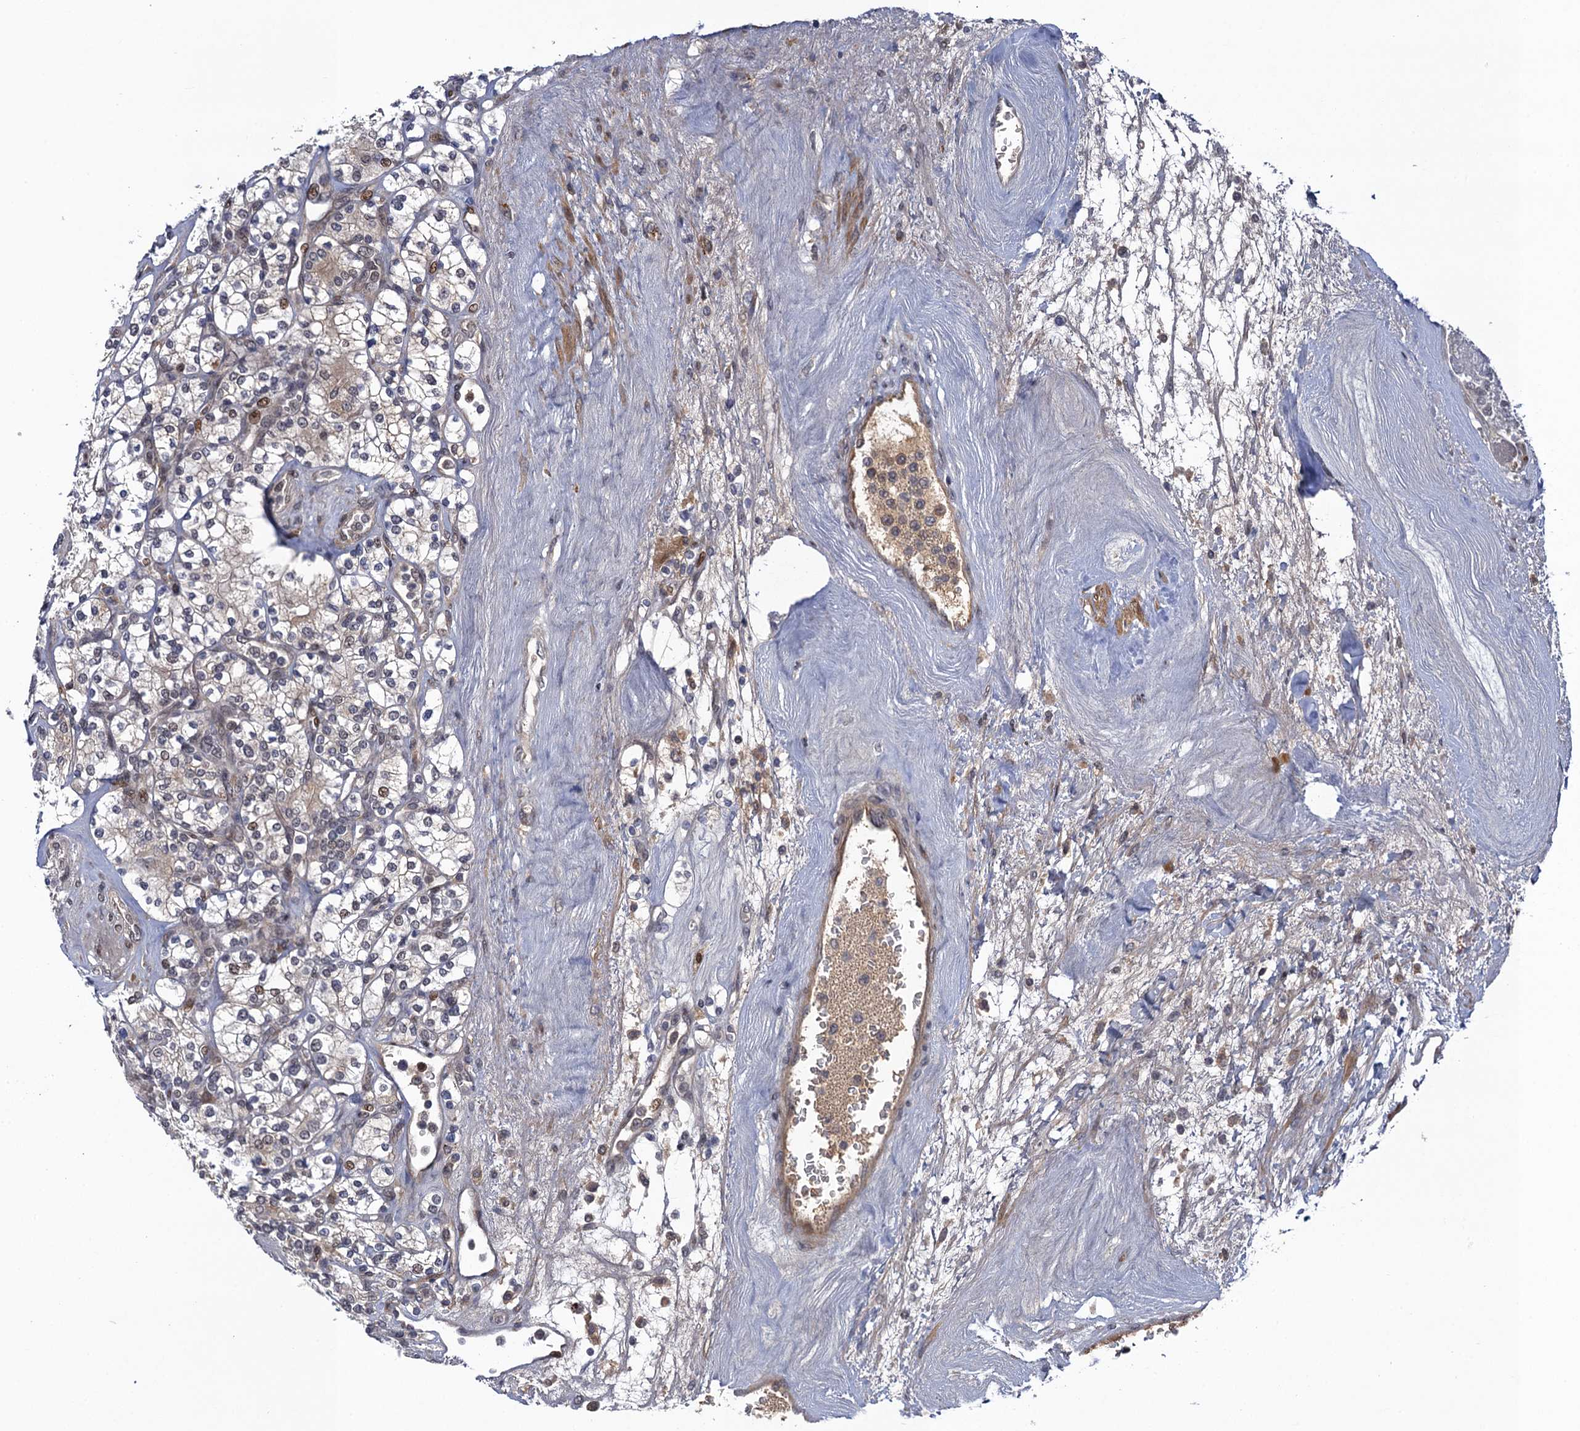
{"staining": {"intensity": "moderate", "quantity": "<25%", "location": "nuclear"}, "tissue": "renal cancer", "cell_type": "Tumor cells", "image_type": "cancer", "snomed": [{"axis": "morphology", "description": "Adenocarcinoma, NOS"}, {"axis": "topography", "description": "Kidney"}], "caption": "This photomicrograph demonstrates renal cancer (adenocarcinoma) stained with immunohistochemistry (IHC) to label a protein in brown. The nuclear of tumor cells show moderate positivity for the protein. Nuclei are counter-stained blue.", "gene": "NEK8", "patient": {"sex": "male", "age": 77}}